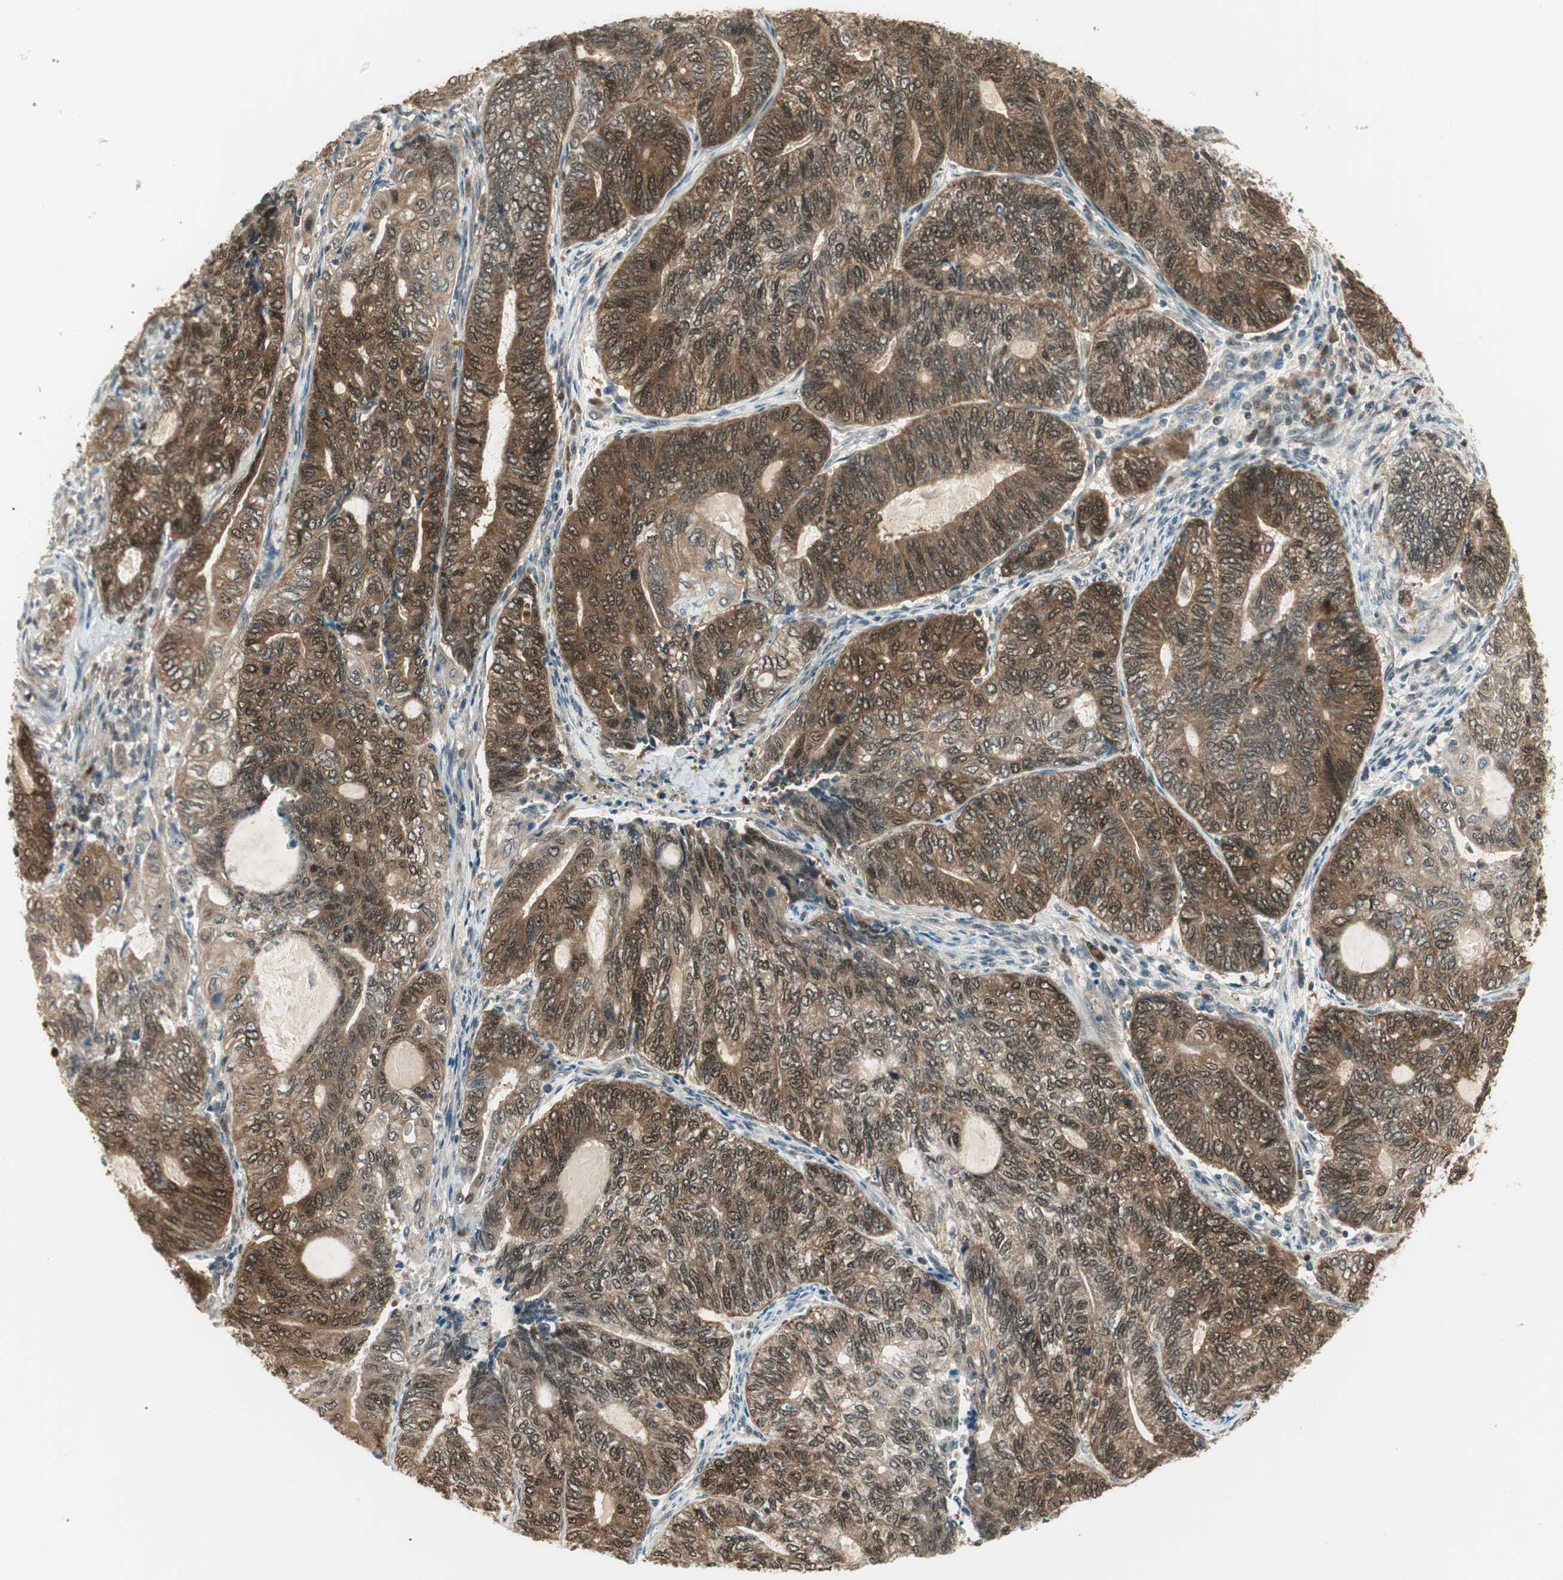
{"staining": {"intensity": "weak", "quantity": ">75%", "location": "cytoplasmic/membranous"}, "tissue": "endometrial cancer", "cell_type": "Tumor cells", "image_type": "cancer", "snomed": [{"axis": "morphology", "description": "Adenocarcinoma, NOS"}, {"axis": "topography", "description": "Uterus"}, {"axis": "topography", "description": "Endometrium"}], "caption": "This micrograph displays immunohistochemistry (IHC) staining of human endometrial cancer (adenocarcinoma), with low weak cytoplasmic/membranous expression in about >75% of tumor cells.", "gene": "IPO5", "patient": {"sex": "female", "age": 70}}